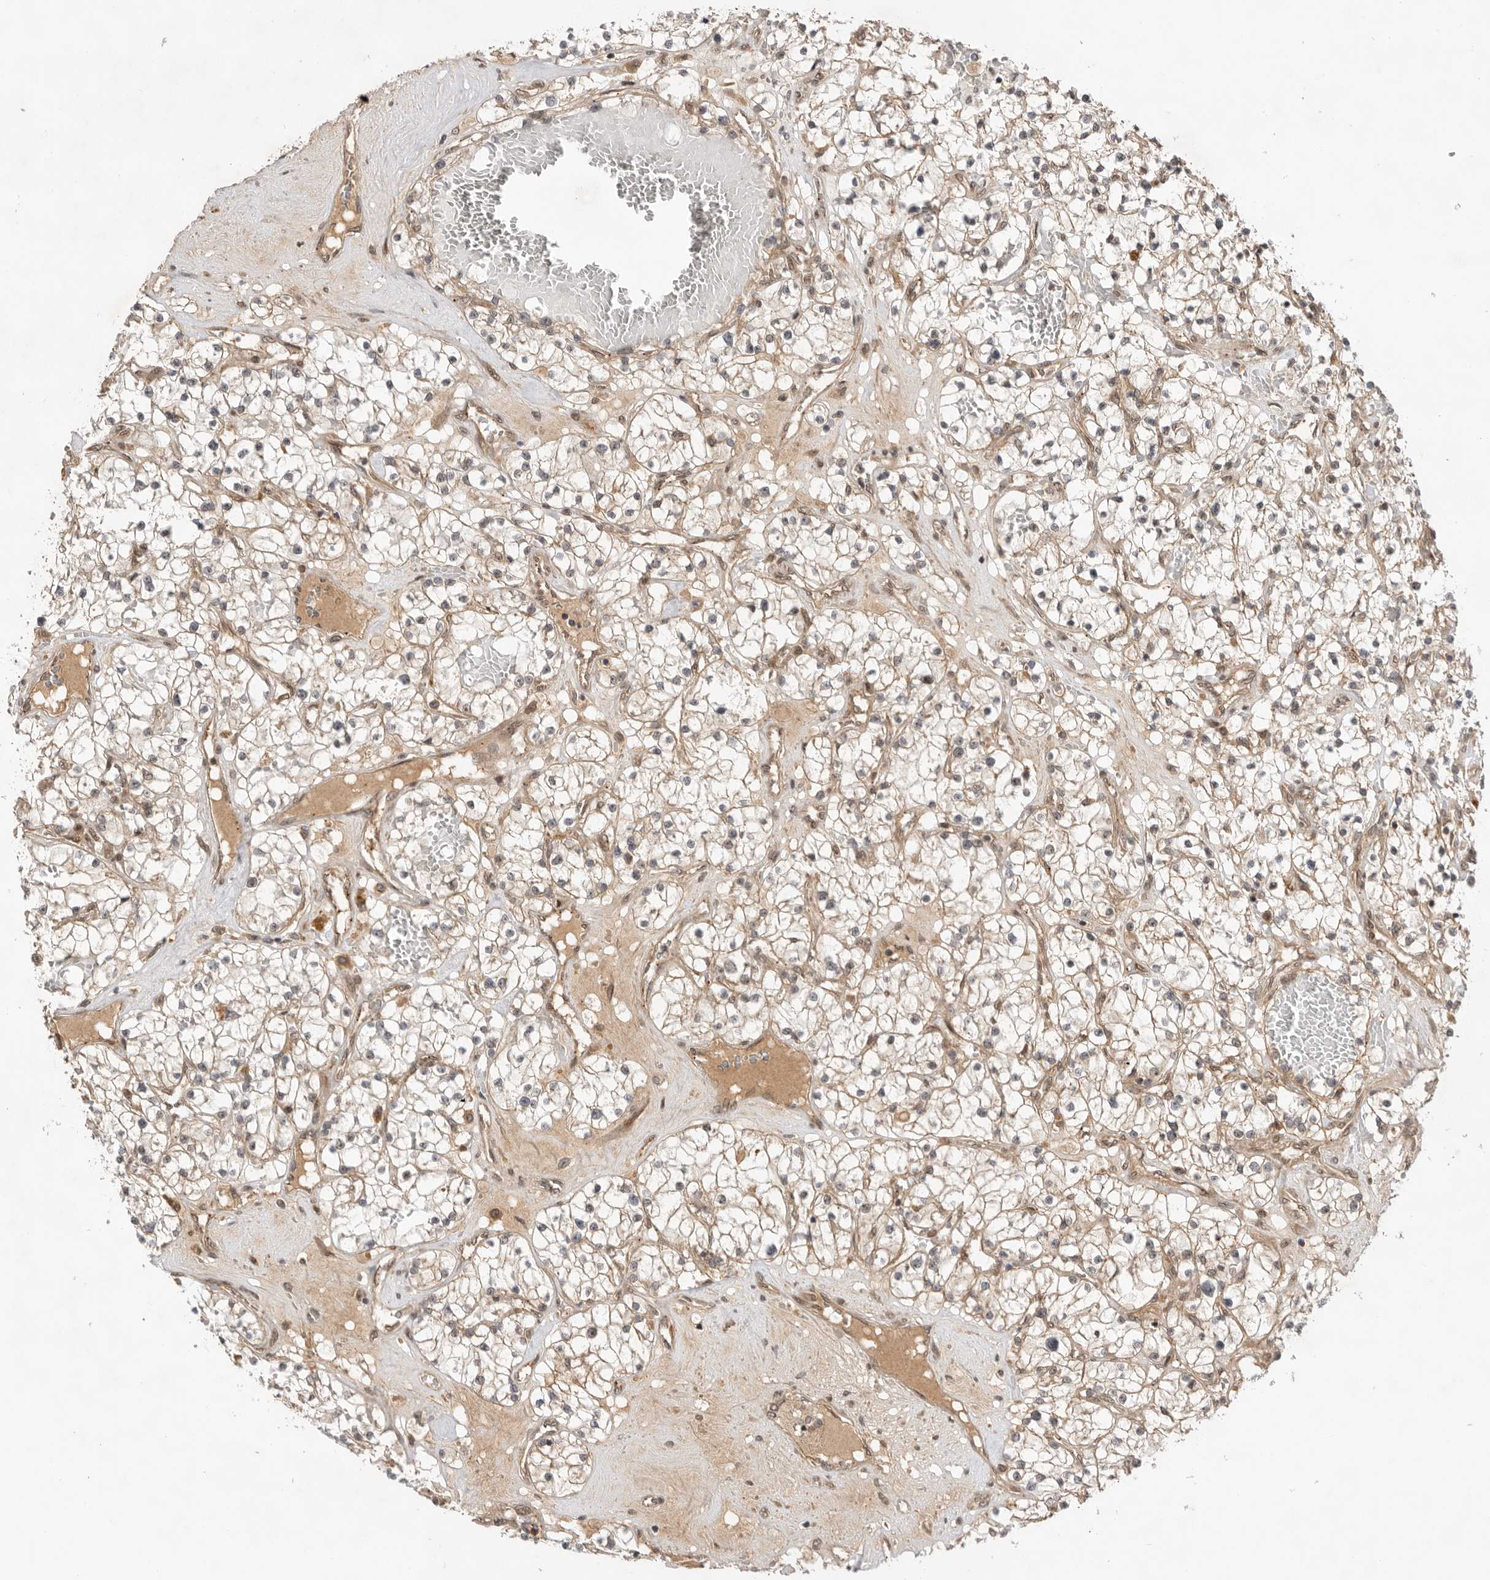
{"staining": {"intensity": "negative", "quantity": "none", "location": "none"}, "tissue": "renal cancer", "cell_type": "Tumor cells", "image_type": "cancer", "snomed": [{"axis": "morphology", "description": "Normal tissue, NOS"}, {"axis": "morphology", "description": "Adenocarcinoma, NOS"}, {"axis": "topography", "description": "Kidney"}], "caption": "This is a histopathology image of IHC staining of adenocarcinoma (renal), which shows no positivity in tumor cells.", "gene": "DCAF8", "patient": {"sex": "male", "age": 68}}